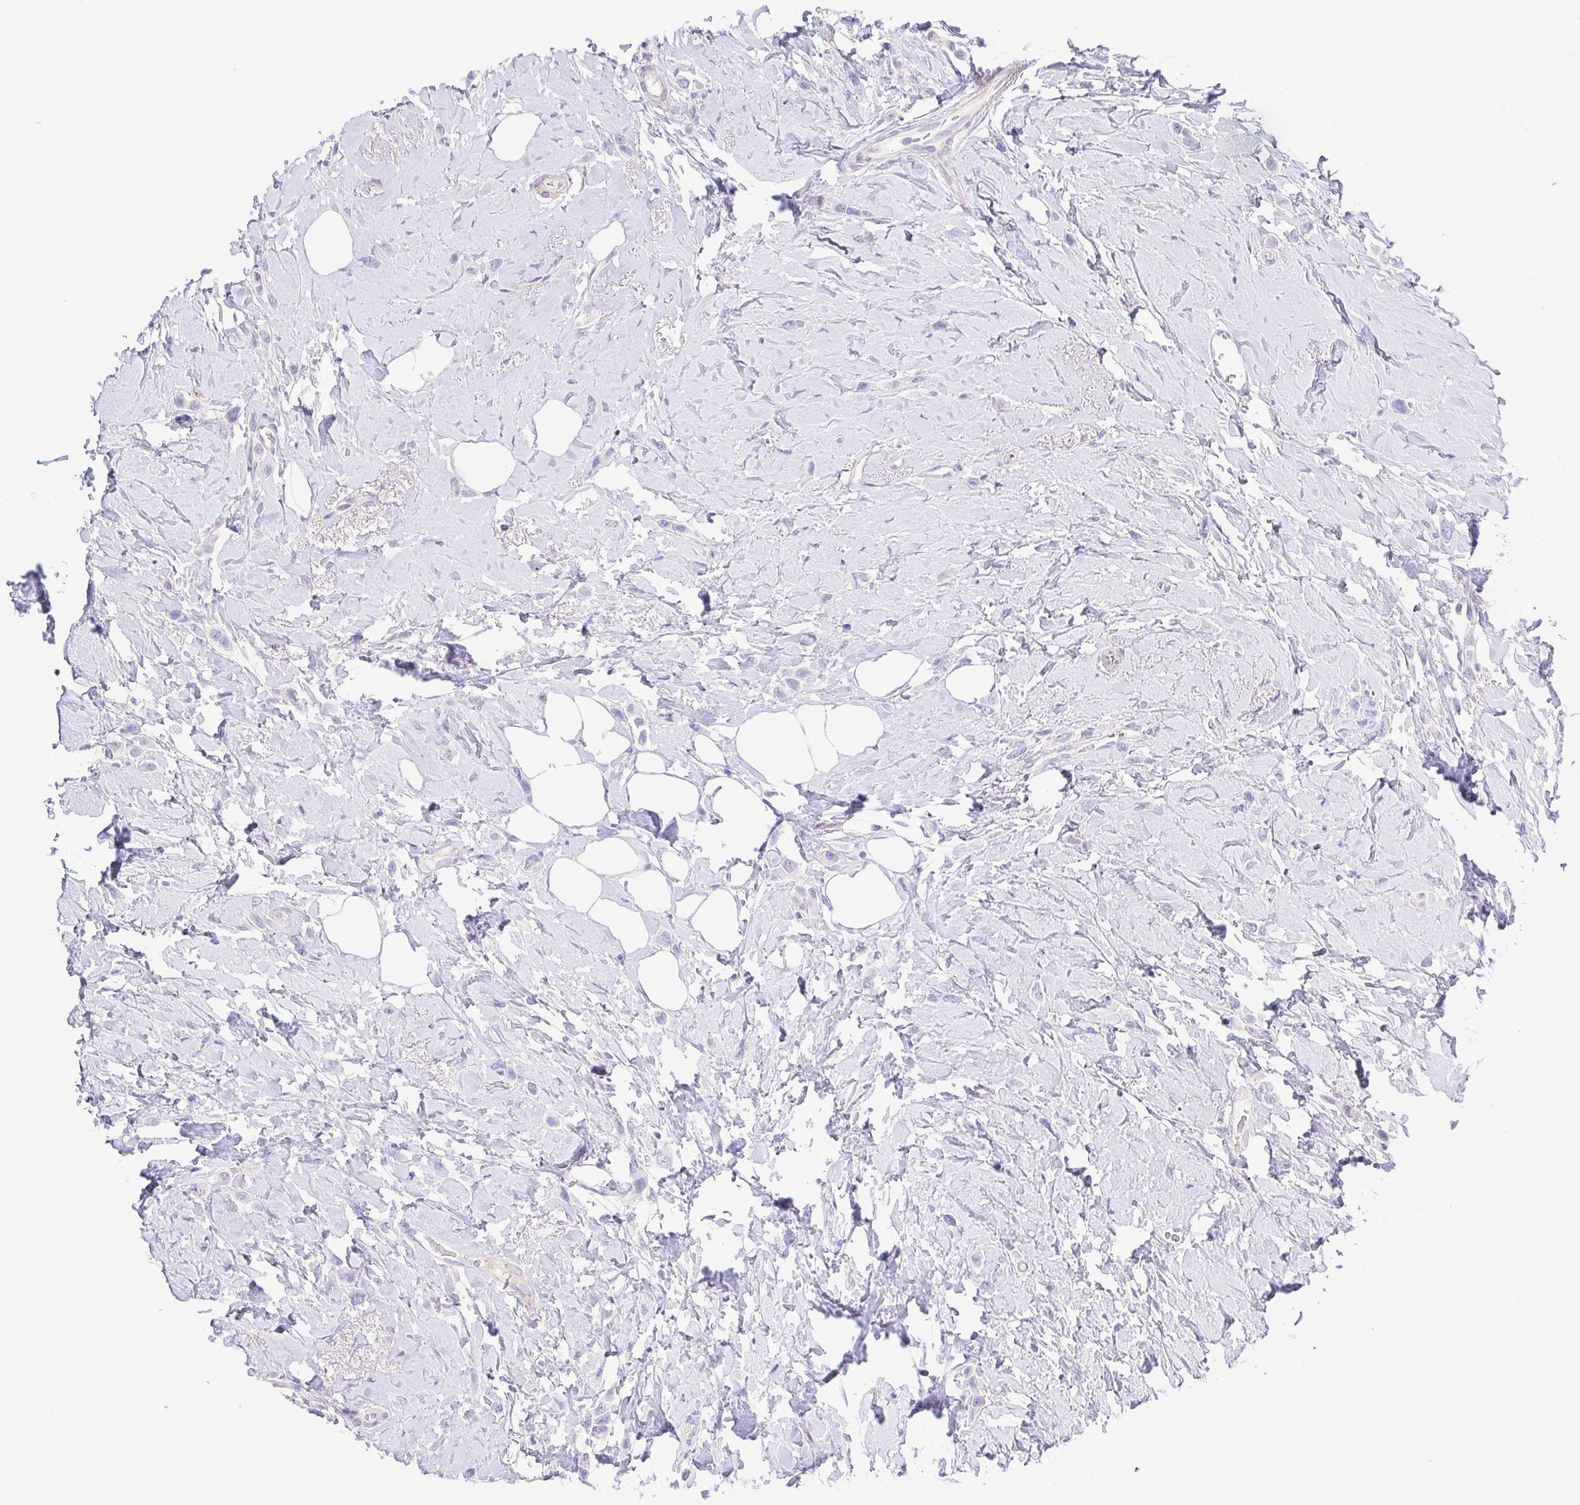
{"staining": {"intensity": "negative", "quantity": "none", "location": "none"}, "tissue": "breast cancer", "cell_type": "Tumor cells", "image_type": "cancer", "snomed": [{"axis": "morphology", "description": "Lobular carcinoma"}, {"axis": "topography", "description": "Breast"}], "caption": "High magnification brightfield microscopy of lobular carcinoma (breast) stained with DAB (3,3'-diaminobenzidine) (brown) and counterstained with hematoxylin (blue): tumor cells show no significant expression. (Immunohistochemistry (ihc), brightfield microscopy, high magnification).", "gene": "PRR14L", "patient": {"sex": "female", "age": 66}}